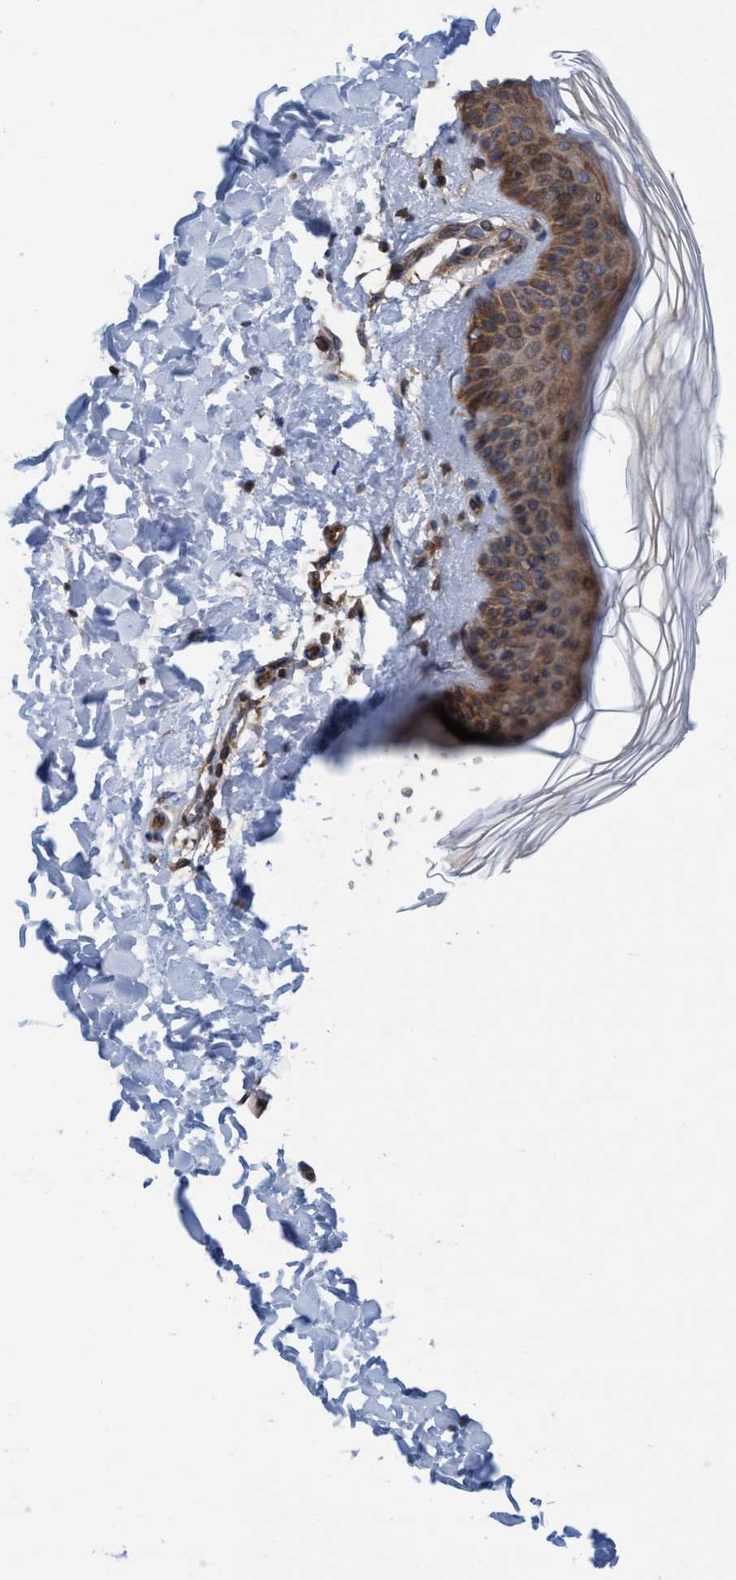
{"staining": {"intensity": "moderate", "quantity": ">75%", "location": "cytoplasmic/membranous"}, "tissue": "skin", "cell_type": "Fibroblasts", "image_type": "normal", "snomed": [{"axis": "morphology", "description": "Normal tissue, NOS"}, {"axis": "morphology", "description": "Malignant melanoma, Metastatic site"}, {"axis": "topography", "description": "Skin"}], "caption": "Immunohistochemistry micrograph of benign human skin stained for a protein (brown), which shows medium levels of moderate cytoplasmic/membranous positivity in approximately >75% of fibroblasts.", "gene": "SLC16A3", "patient": {"sex": "male", "age": 41}}